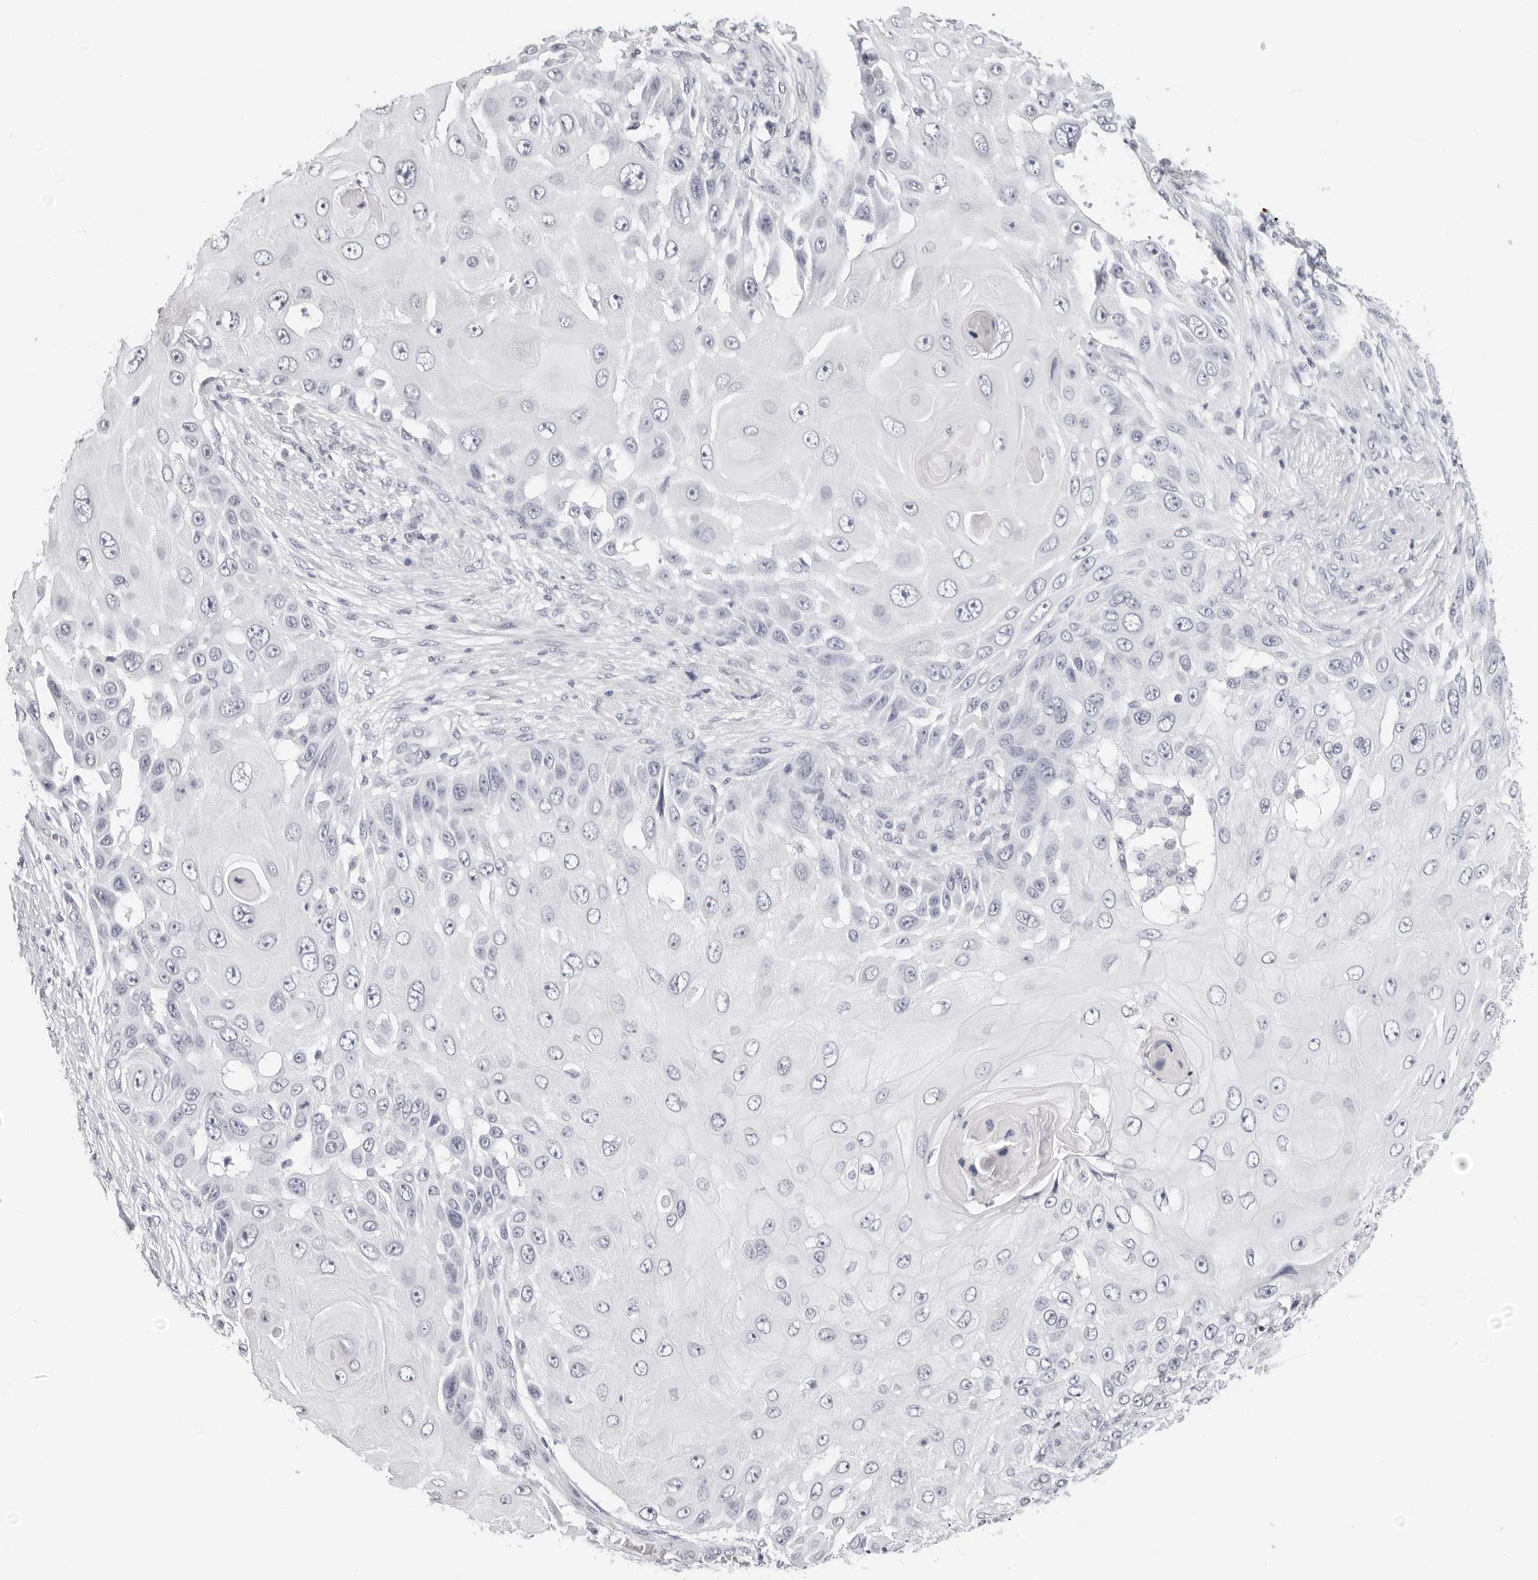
{"staining": {"intensity": "negative", "quantity": "none", "location": "none"}, "tissue": "skin cancer", "cell_type": "Tumor cells", "image_type": "cancer", "snomed": [{"axis": "morphology", "description": "Squamous cell carcinoma, NOS"}, {"axis": "topography", "description": "Skin"}], "caption": "There is no significant expression in tumor cells of skin squamous cell carcinoma.", "gene": "AGMAT", "patient": {"sex": "female", "age": 44}}